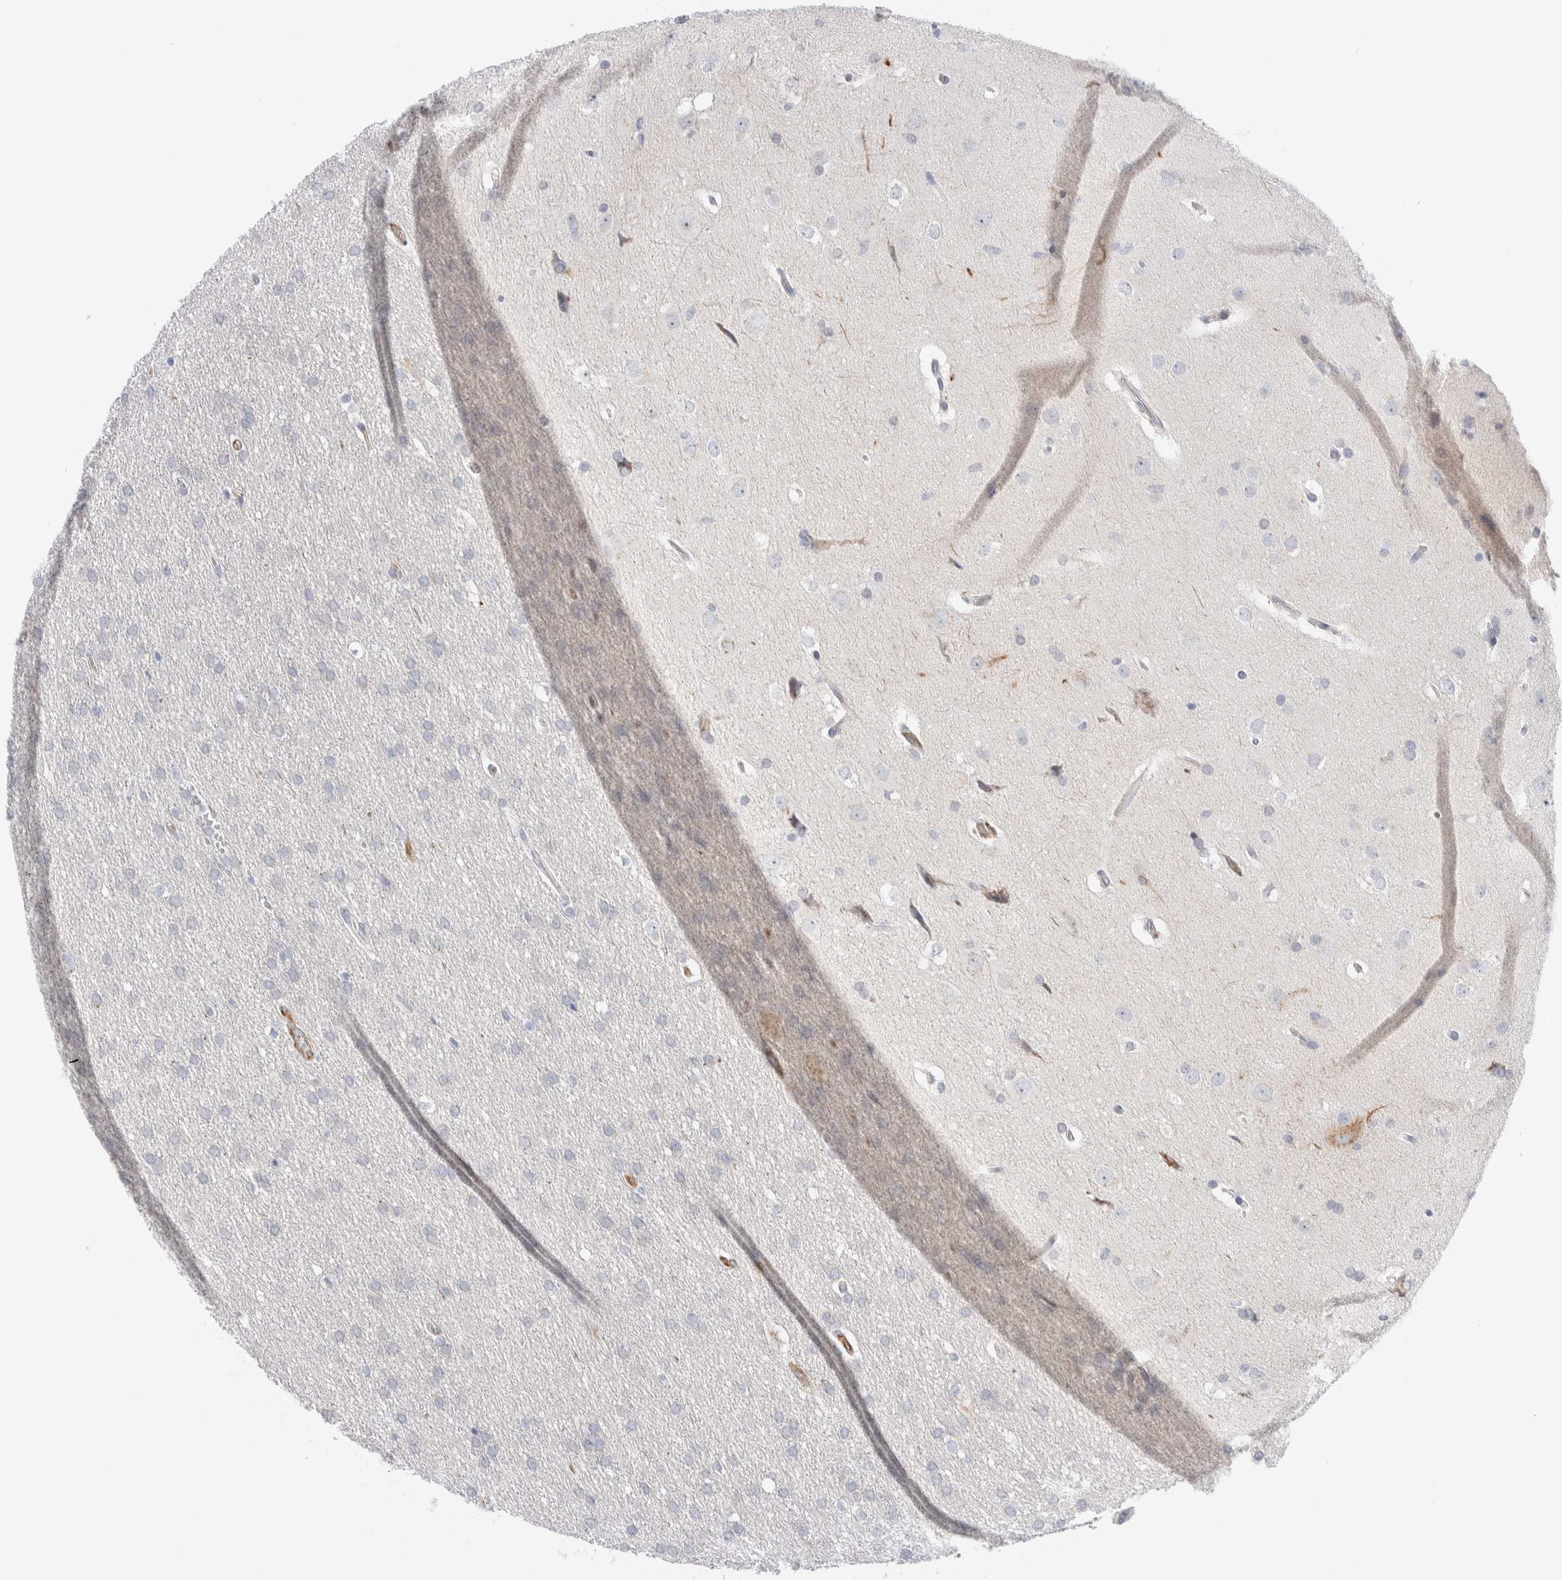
{"staining": {"intensity": "negative", "quantity": "none", "location": "none"}, "tissue": "glioma", "cell_type": "Tumor cells", "image_type": "cancer", "snomed": [{"axis": "morphology", "description": "Glioma, malignant, Low grade"}, {"axis": "topography", "description": "Brain"}], "caption": "This is an immunohistochemistry (IHC) micrograph of human glioma. There is no positivity in tumor cells.", "gene": "C1orf112", "patient": {"sex": "female", "age": 37}}